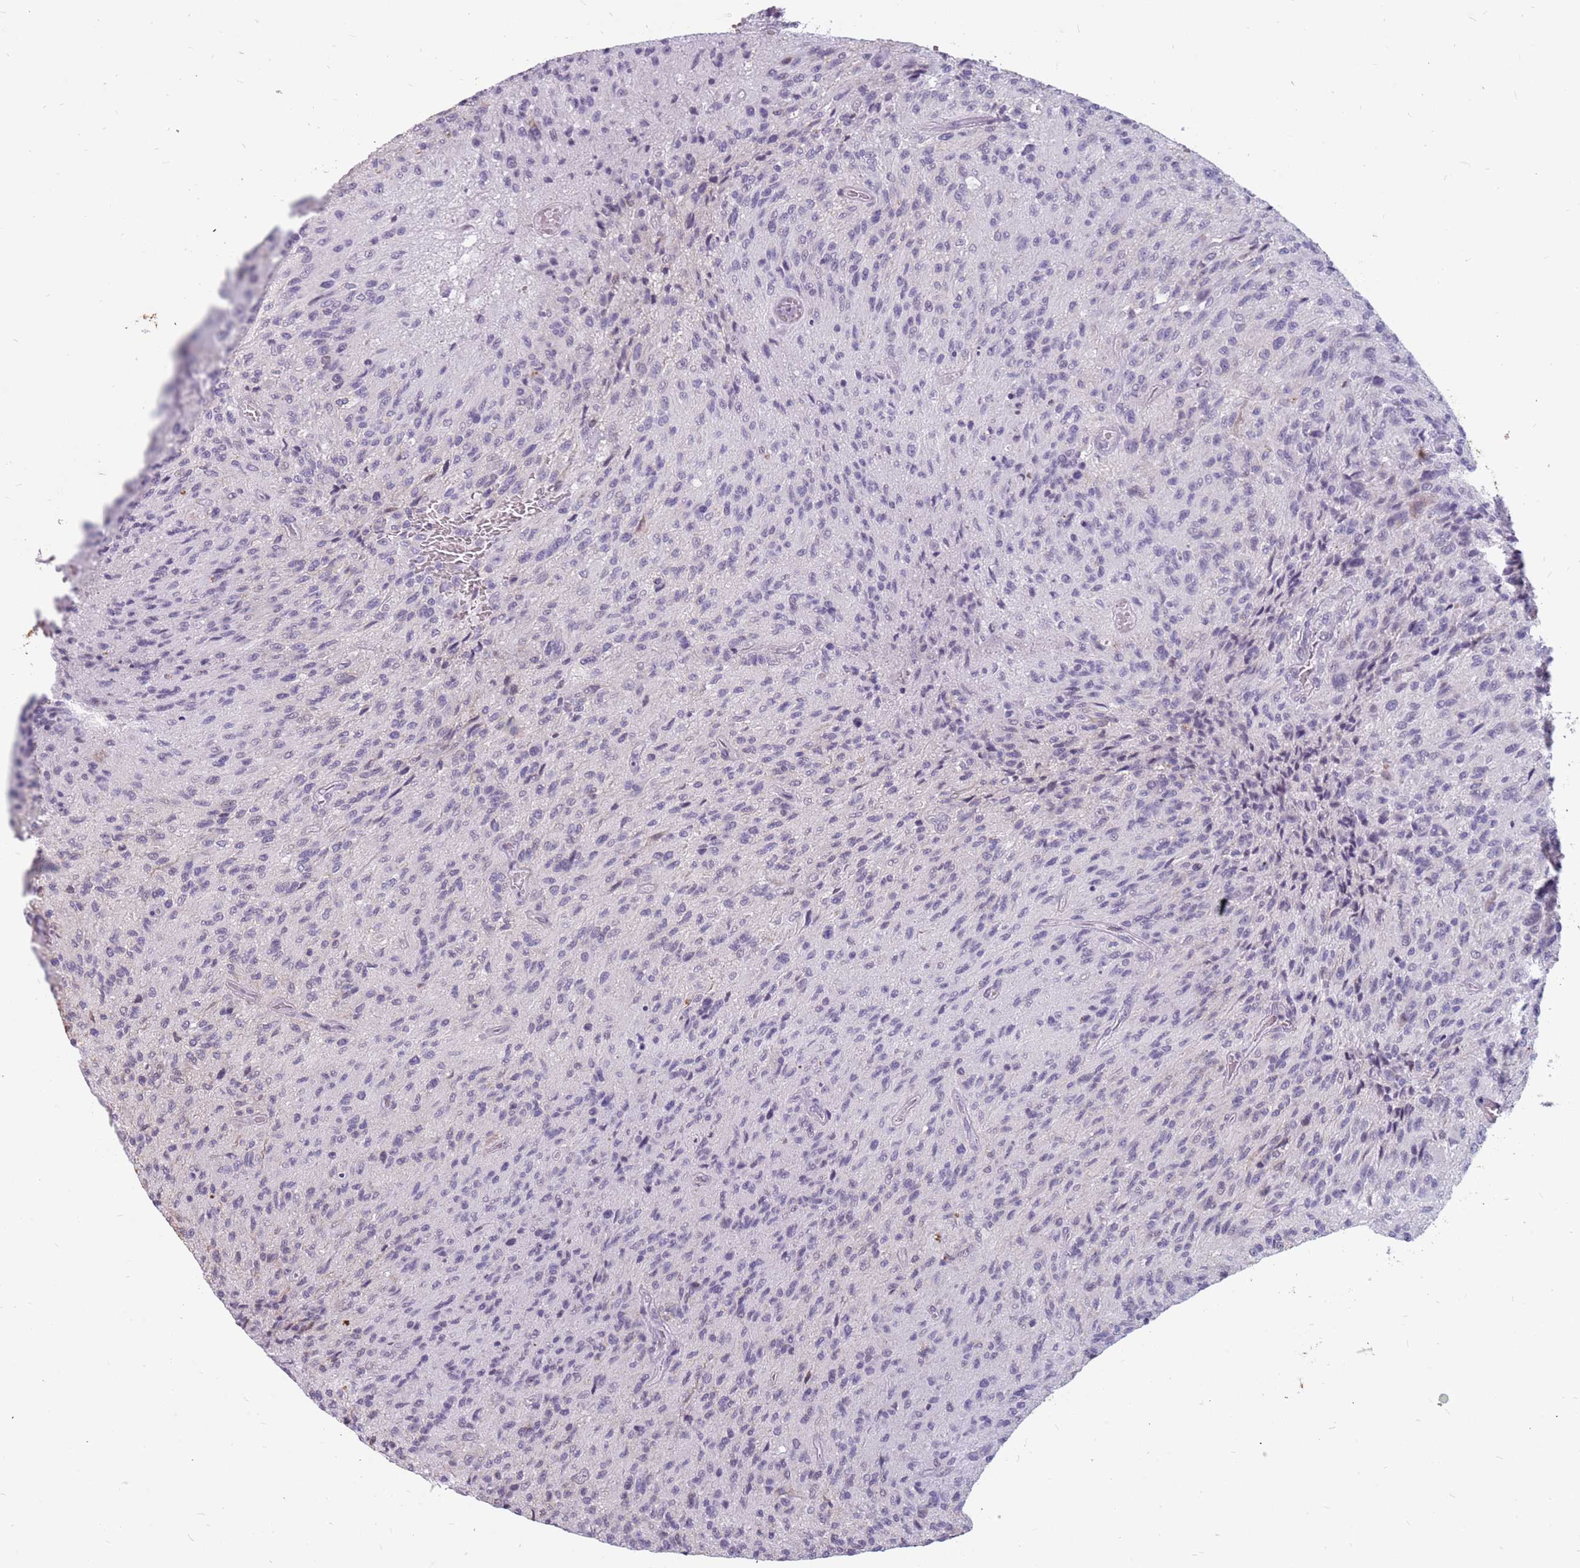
{"staining": {"intensity": "negative", "quantity": "none", "location": "none"}, "tissue": "glioma", "cell_type": "Tumor cells", "image_type": "cancer", "snomed": [{"axis": "morphology", "description": "Normal tissue, NOS"}, {"axis": "morphology", "description": "Glioma, malignant, High grade"}, {"axis": "topography", "description": "Cerebral cortex"}], "caption": "Tumor cells are negative for protein expression in human glioma.", "gene": "NEK6", "patient": {"sex": "male", "age": 56}}